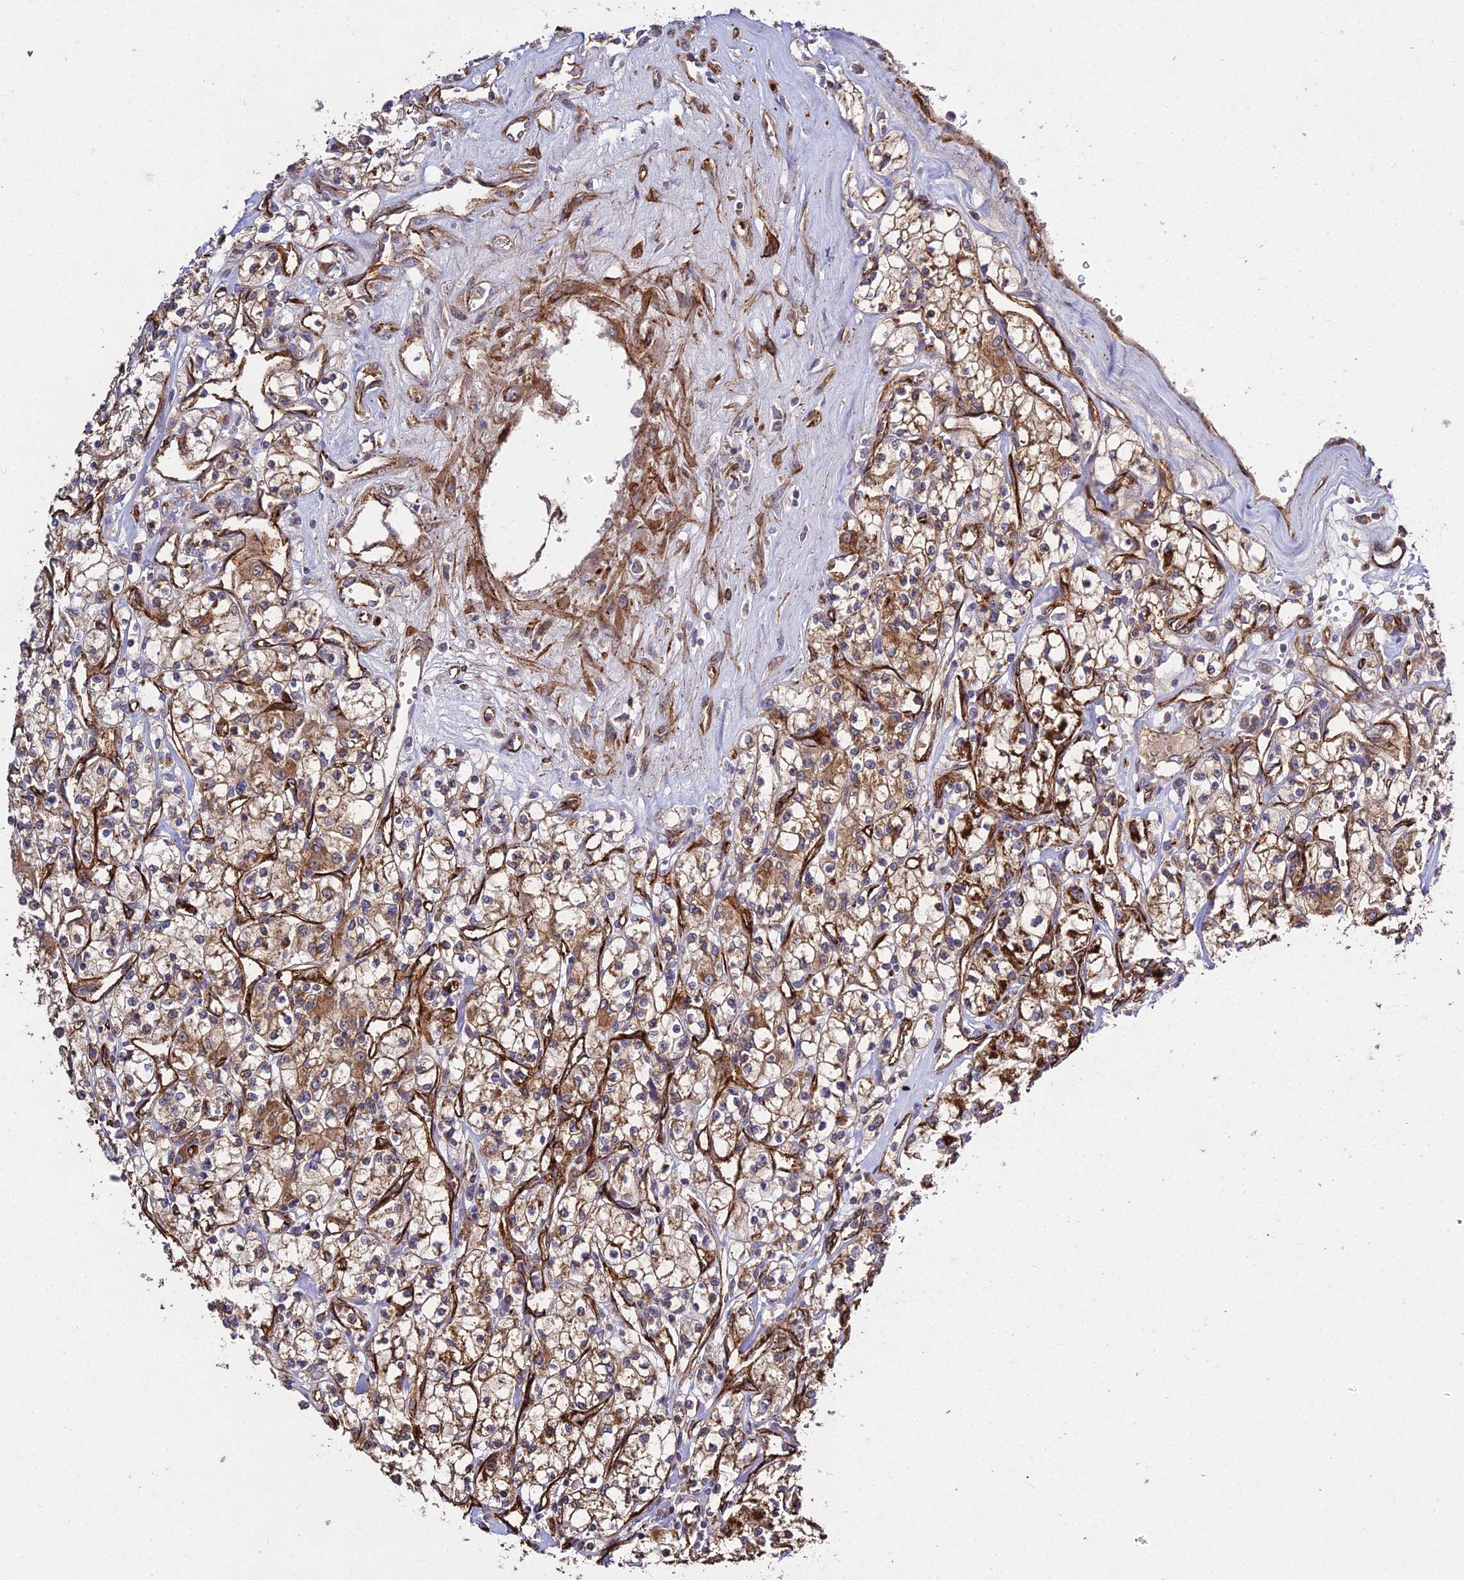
{"staining": {"intensity": "moderate", "quantity": "25%-75%", "location": "cytoplasmic/membranous"}, "tissue": "renal cancer", "cell_type": "Tumor cells", "image_type": "cancer", "snomed": [{"axis": "morphology", "description": "Adenocarcinoma, NOS"}, {"axis": "topography", "description": "Kidney"}], "caption": "This photomicrograph reveals adenocarcinoma (renal) stained with immunohistochemistry (IHC) to label a protein in brown. The cytoplasmic/membranous of tumor cells show moderate positivity for the protein. Nuclei are counter-stained blue.", "gene": "GRTP1", "patient": {"sex": "female", "age": 59}}